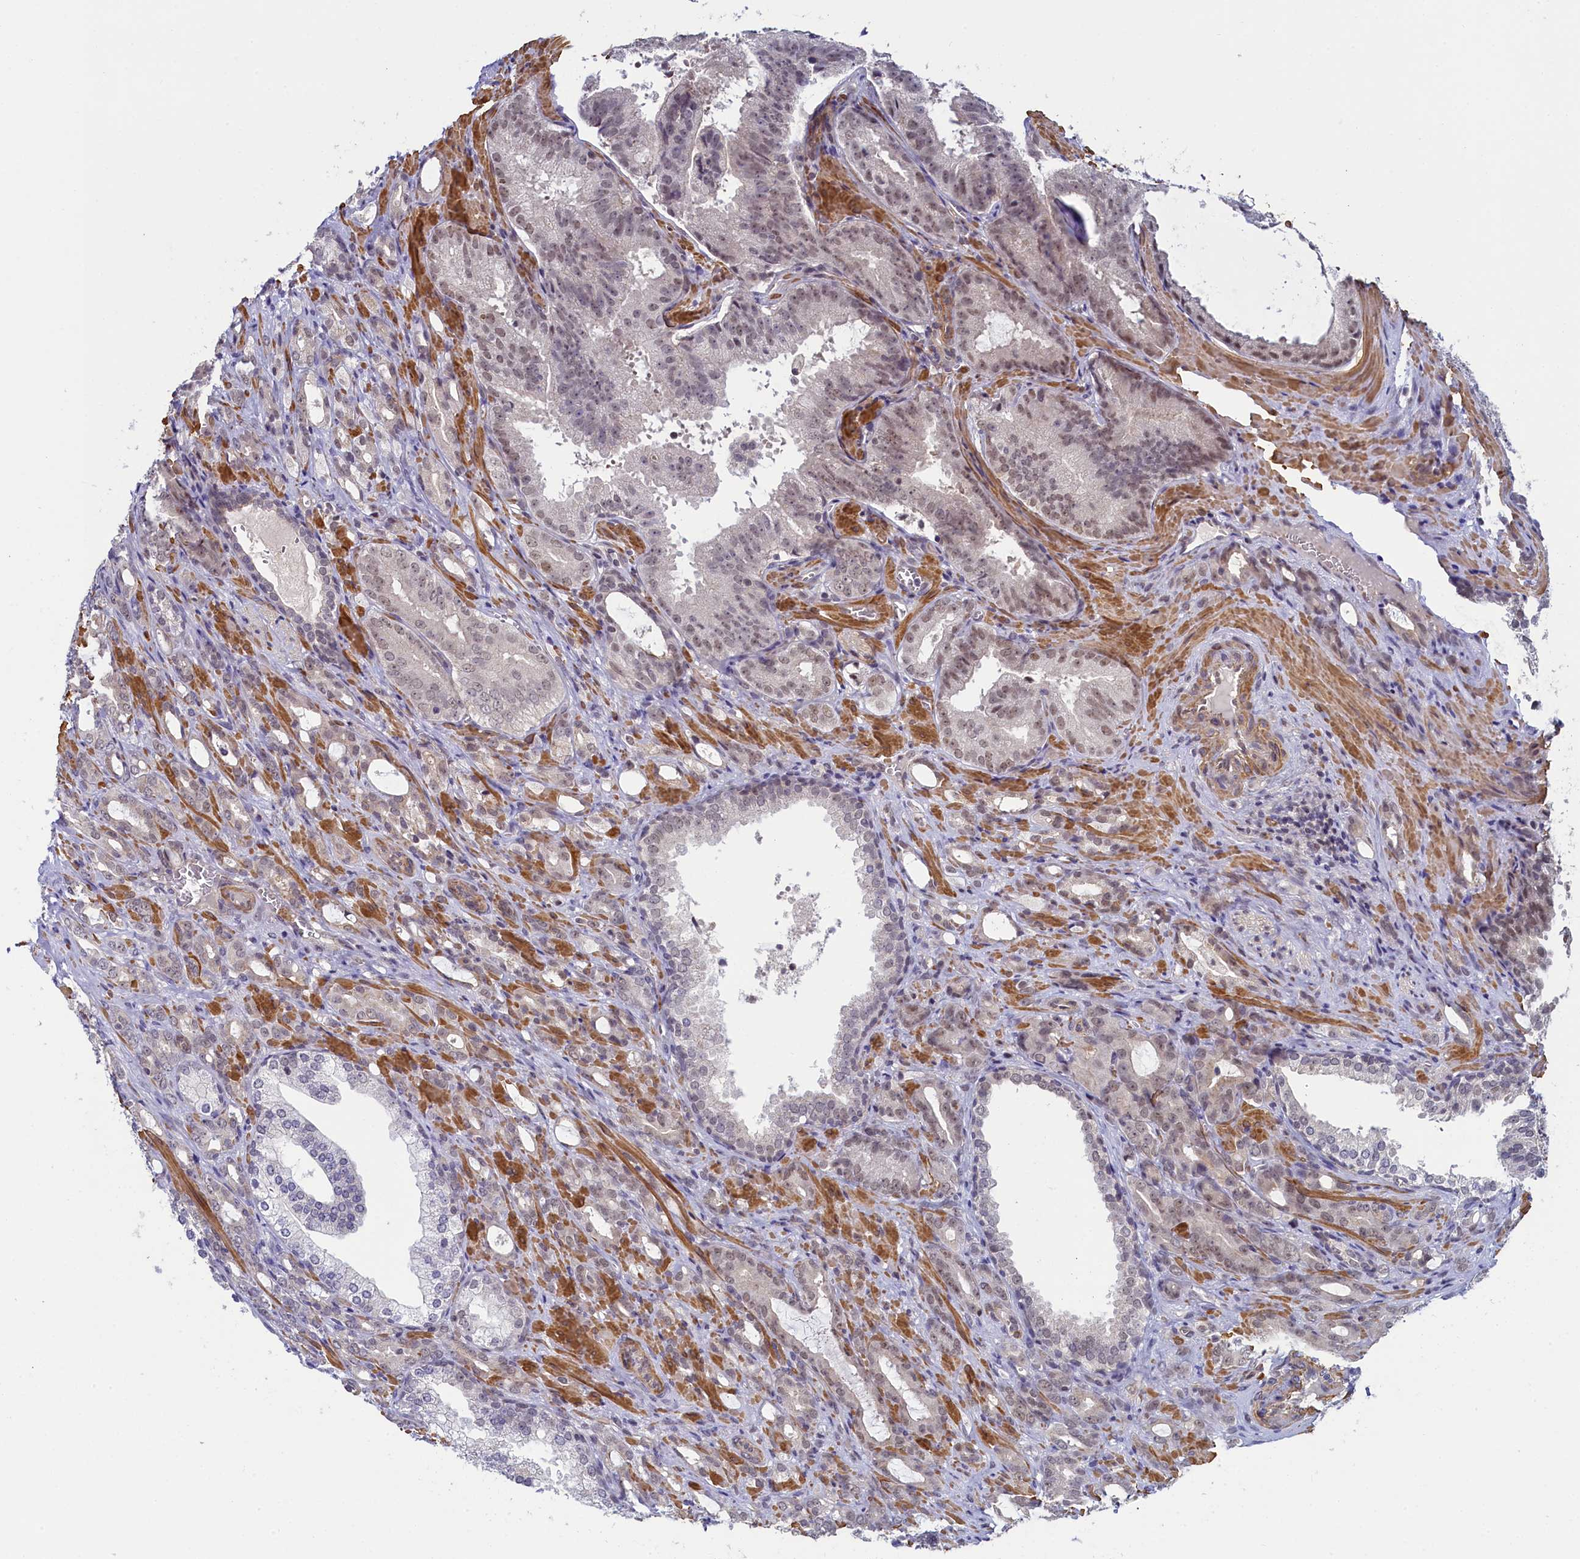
{"staining": {"intensity": "weak", "quantity": "25%-75%", "location": "nuclear"}, "tissue": "prostate cancer", "cell_type": "Tumor cells", "image_type": "cancer", "snomed": [{"axis": "morphology", "description": "Adenocarcinoma, High grade"}, {"axis": "topography", "description": "Prostate"}], "caption": "Immunohistochemical staining of prostate cancer shows low levels of weak nuclear protein expression in about 25%-75% of tumor cells.", "gene": "INTS14", "patient": {"sex": "male", "age": 72}}